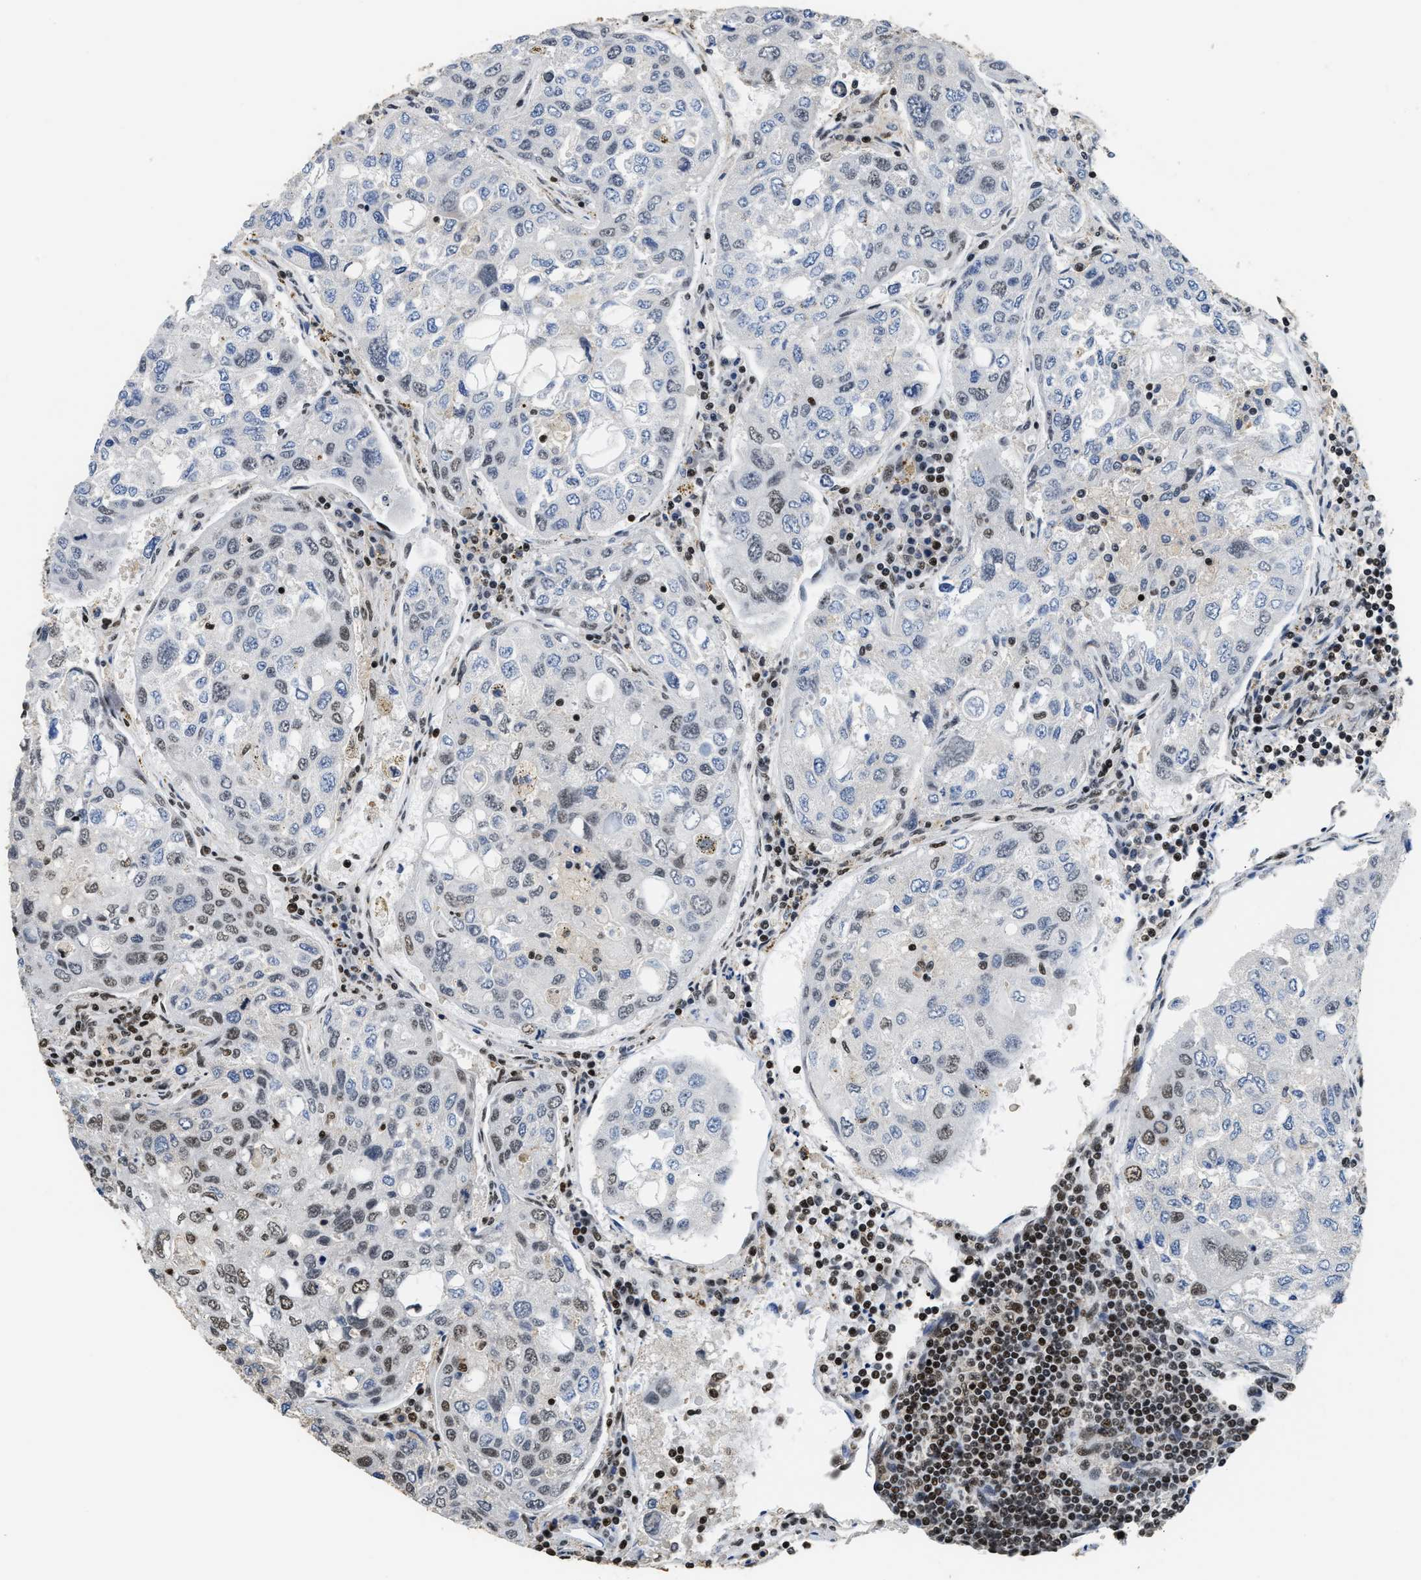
{"staining": {"intensity": "weak", "quantity": "<25%", "location": "nuclear"}, "tissue": "urothelial cancer", "cell_type": "Tumor cells", "image_type": "cancer", "snomed": [{"axis": "morphology", "description": "Urothelial carcinoma, High grade"}, {"axis": "topography", "description": "Lymph node"}, {"axis": "topography", "description": "Urinary bladder"}], "caption": "Immunohistochemistry micrograph of human urothelial cancer stained for a protein (brown), which exhibits no expression in tumor cells.", "gene": "RAD21", "patient": {"sex": "male", "age": 51}}